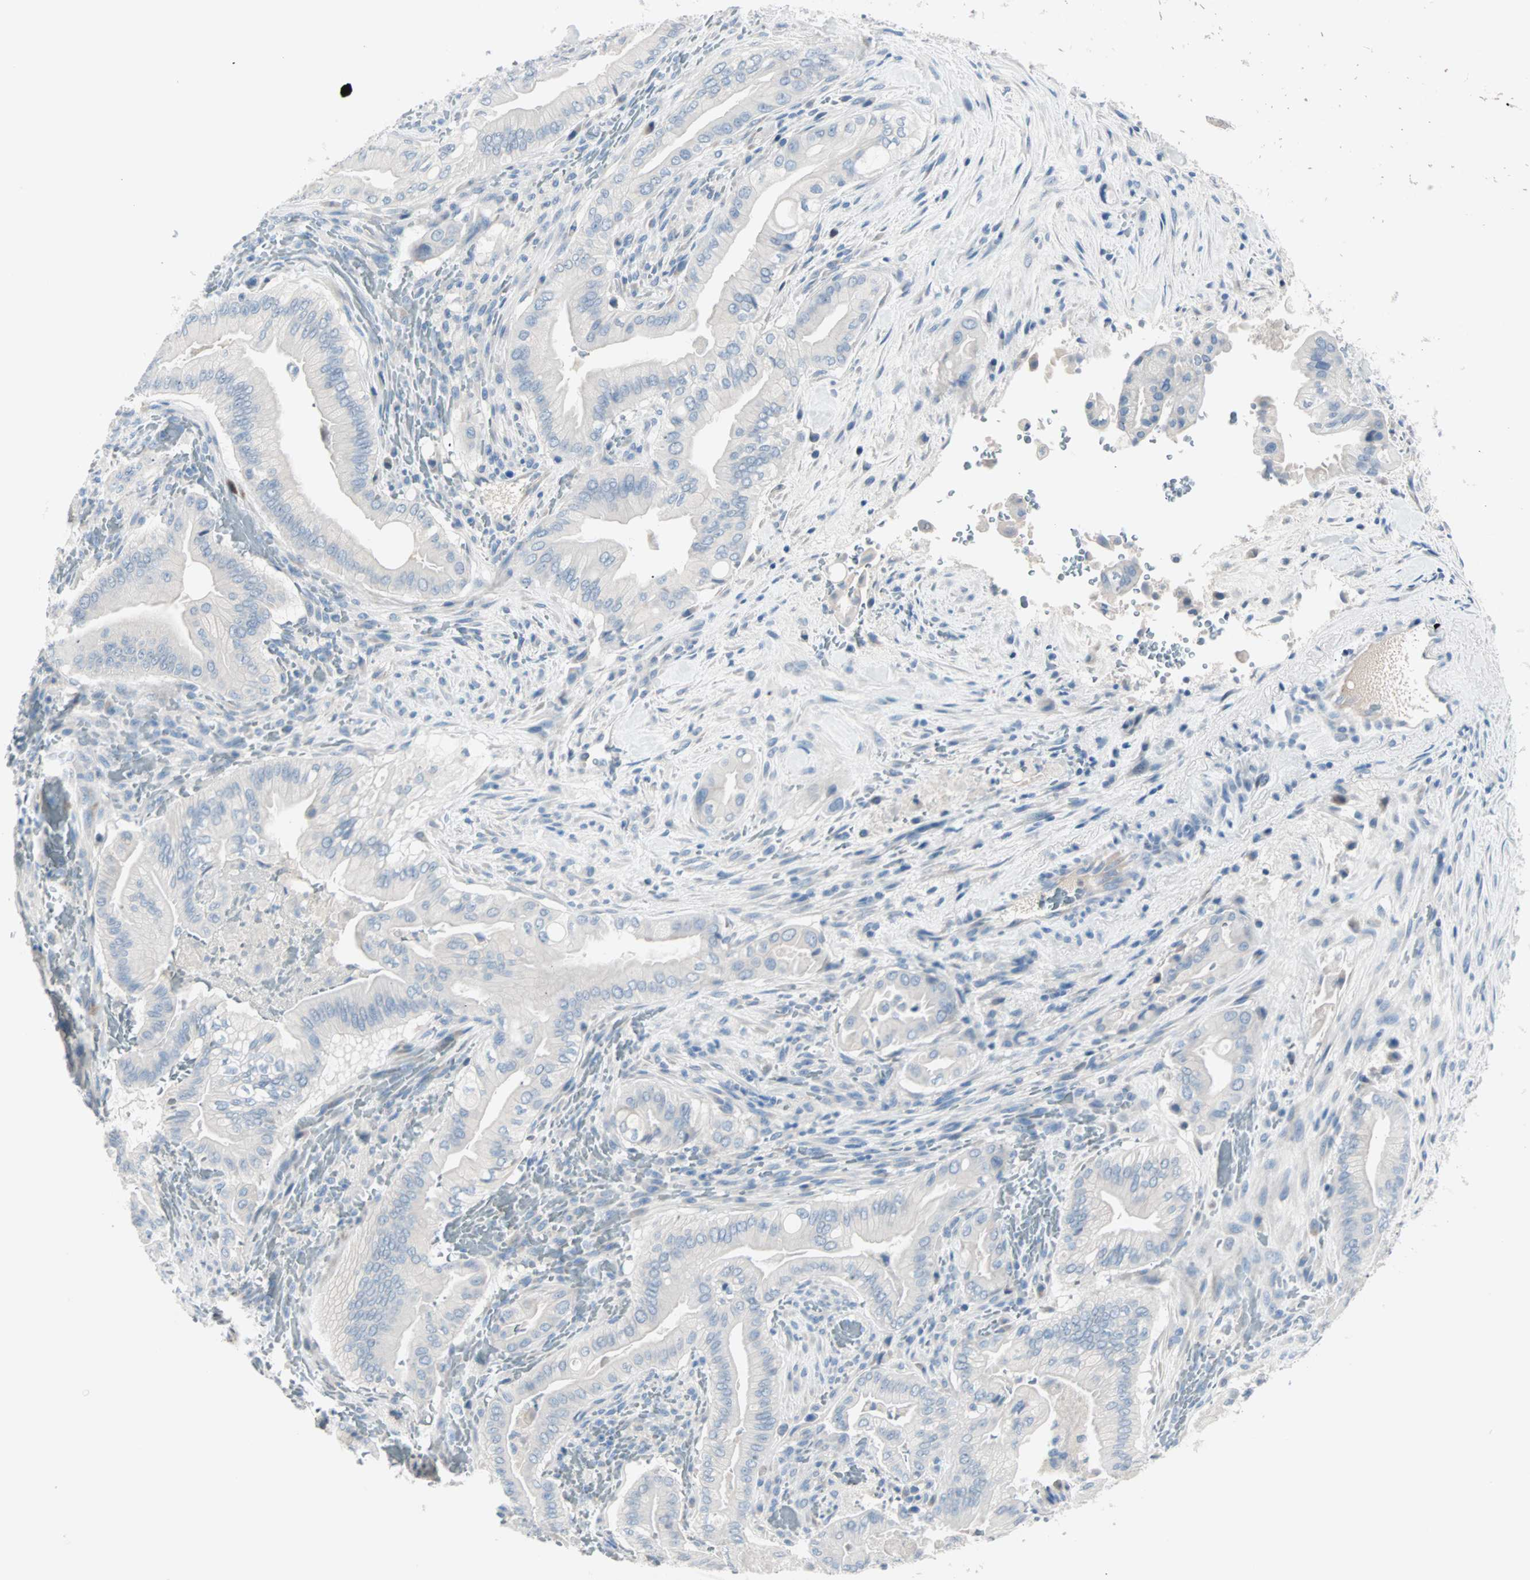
{"staining": {"intensity": "negative", "quantity": "none", "location": "none"}, "tissue": "liver cancer", "cell_type": "Tumor cells", "image_type": "cancer", "snomed": [{"axis": "morphology", "description": "Cholangiocarcinoma"}, {"axis": "topography", "description": "Liver"}], "caption": "A photomicrograph of human liver cancer is negative for staining in tumor cells. (IHC, brightfield microscopy, high magnification).", "gene": "NEFH", "patient": {"sex": "female", "age": 68}}